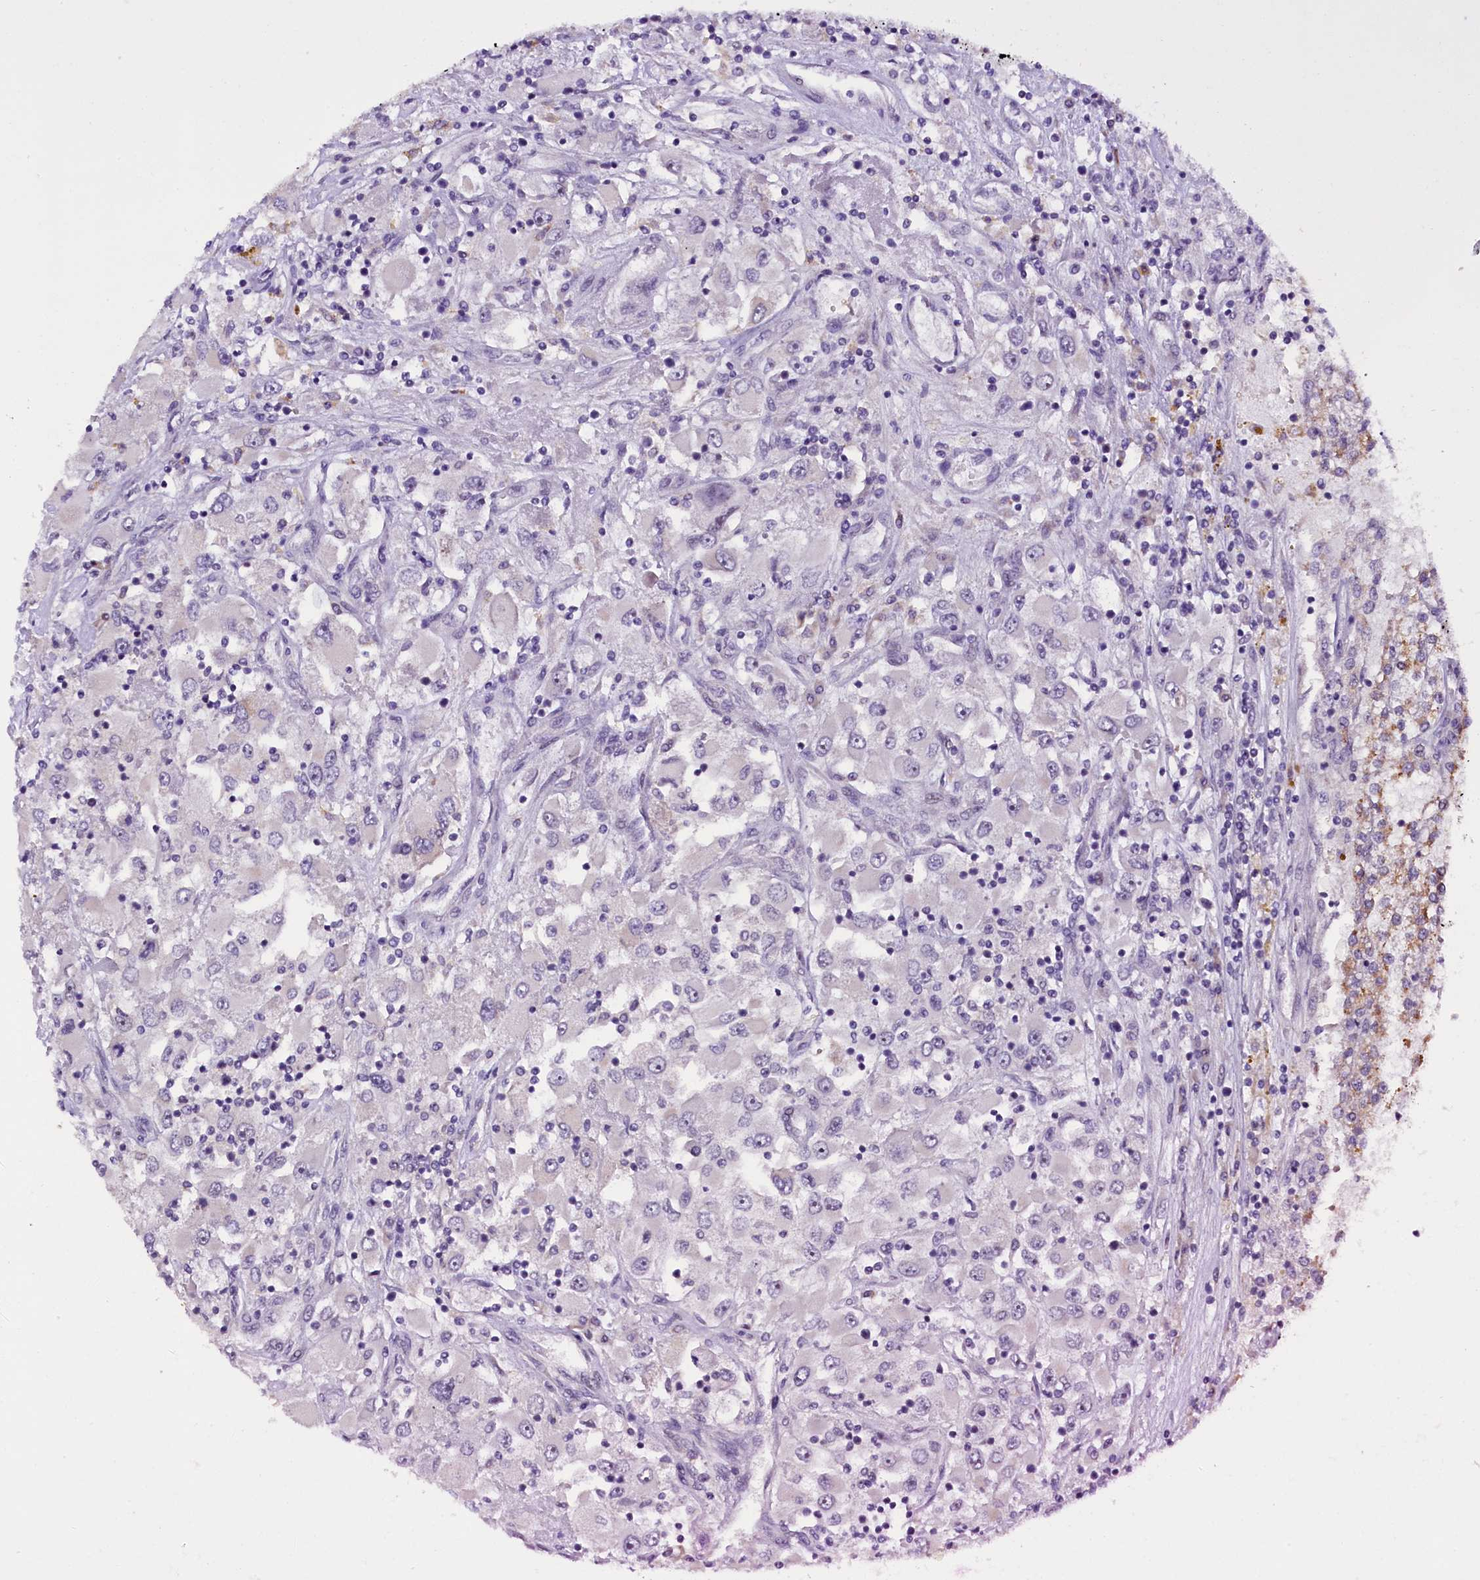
{"staining": {"intensity": "negative", "quantity": "none", "location": "none"}, "tissue": "renal cancer", "cell_type": "Tumor cells", "image_type": "cancer", "snomed": [{"axis": "morphology", "description": "Adenocarcinoma, NOS"}, {"axis": "topography", "description": "Kidney"}], "caption": "A micrograph of human renal adenocarcinoma is negative for staining in tumor cells.", "gene": "RPUSD2", "patient": {"sex": "female", "age": 52}}